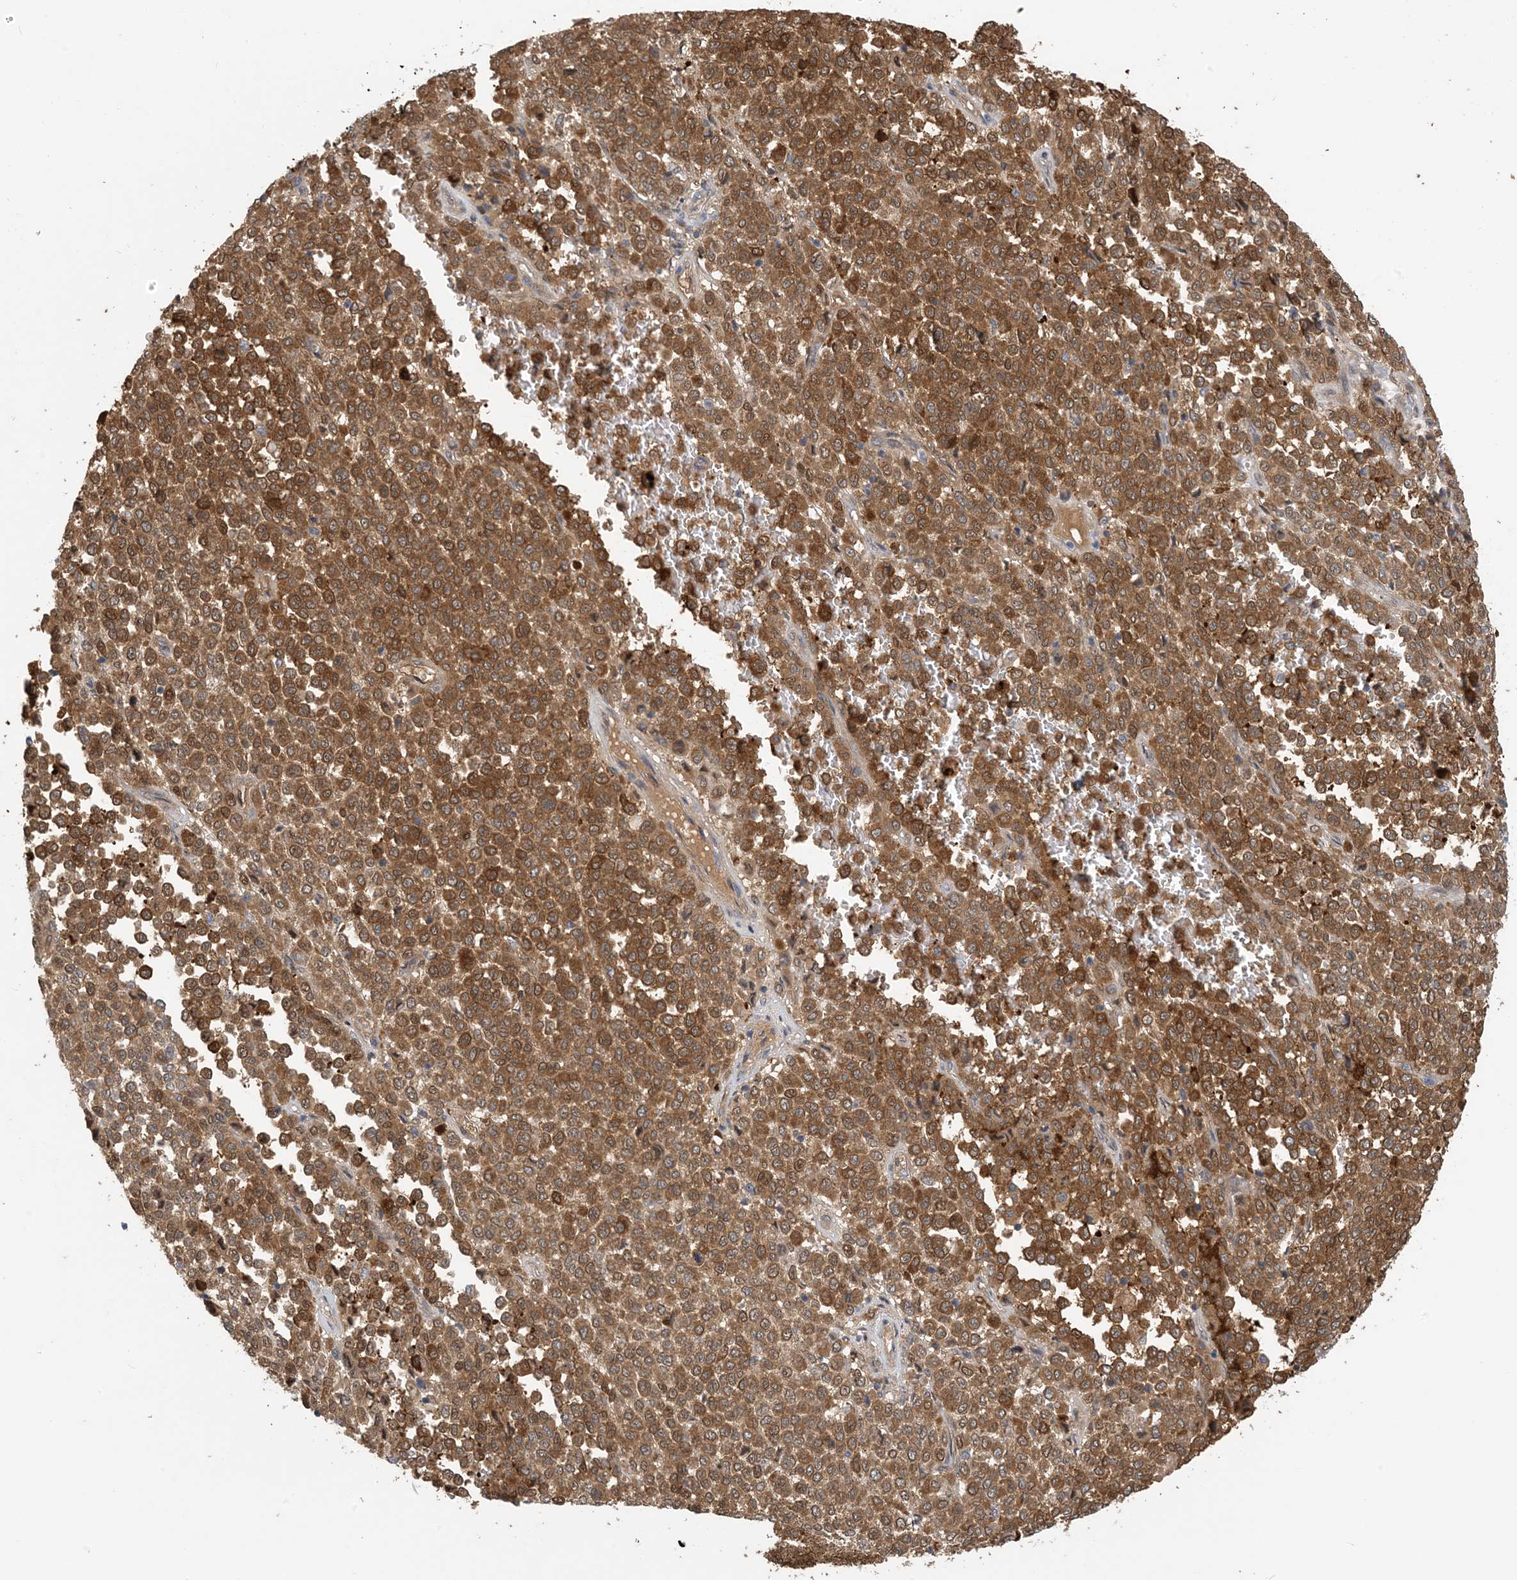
{"staining": {"intensity": "strong", "quantity": ">75%", "location": "cytoplasmic/membranous"}, "tissue": "melanoma", "cell_type": "Tumor cells", "image_type": "cancer", "snomed": [{"axis": "morphology", "description": "Malignant melanoma, Metastatic site"}, {"axis": "topography", "description": "Pancreas"}], "caption": "A histopathology image of malignant melanoma (metastatic site) stained for a protein demonstrates strong cytoplasmic/membranous brown staining in tumor cells. (brown staining indicates protein expression, while blue staining denotes nuclei).", "gene": "ZC3H12A", "patient": {"sex": "female", "age": 30}}